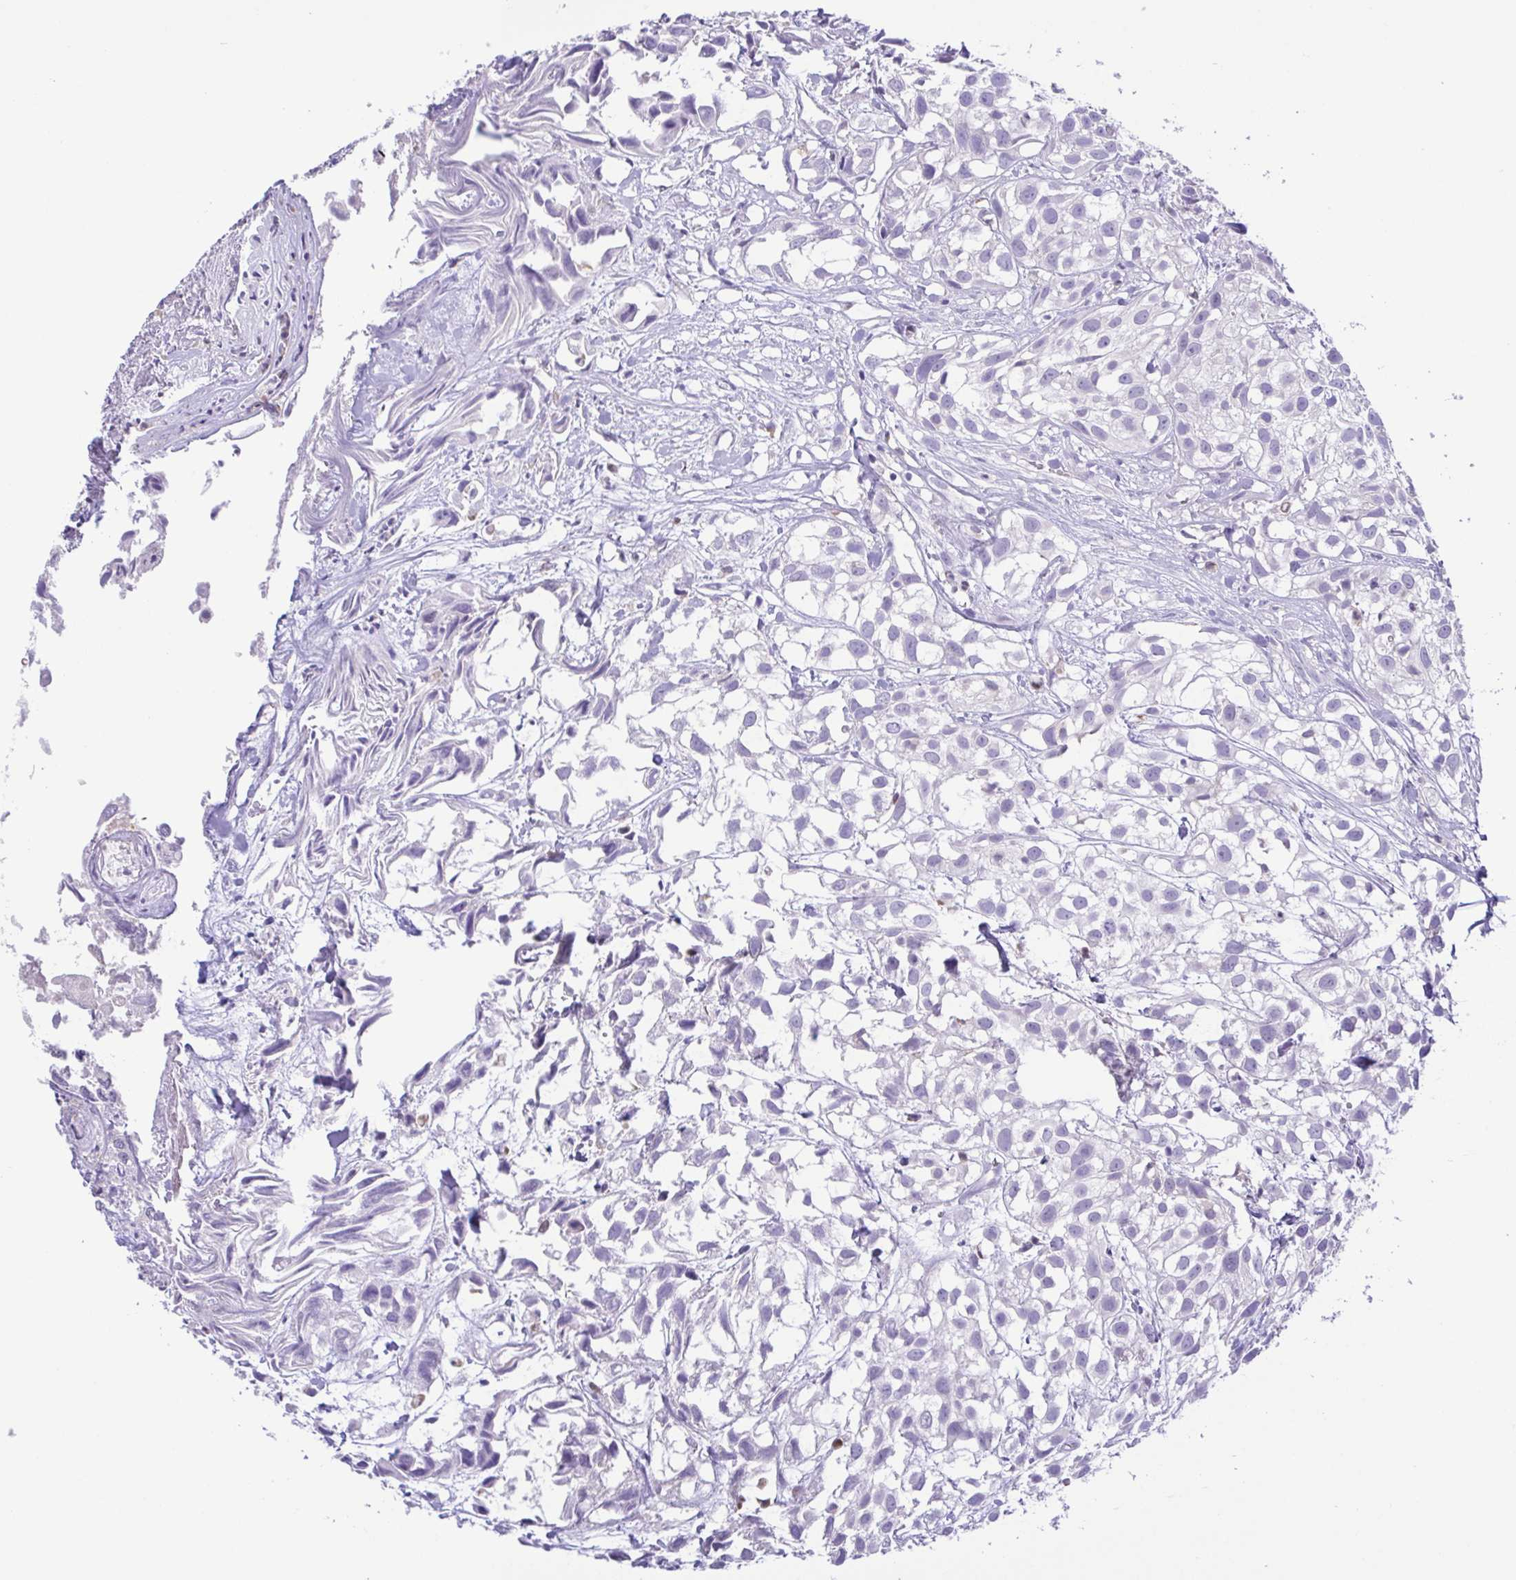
{"staining": {"intensity": "negative", "quantity": "none", "location": "none"}, "tissue": "urothelial cancer", "cell_type": "Tumor cells", "image_type": "cancer", "snomed": [{"axis": "morphology", "description": "Urothelial carcinoma, High grade"}, {"axis": "topography", "description": "Urinary bladder"}], "caption": "Immunohistochemistry of human urothelial carcinoma (high-grade) exhibits no positivity in tumor cells.", "gene": "PGLYRP1", "patient": {"sex": "male", "age": 56}}